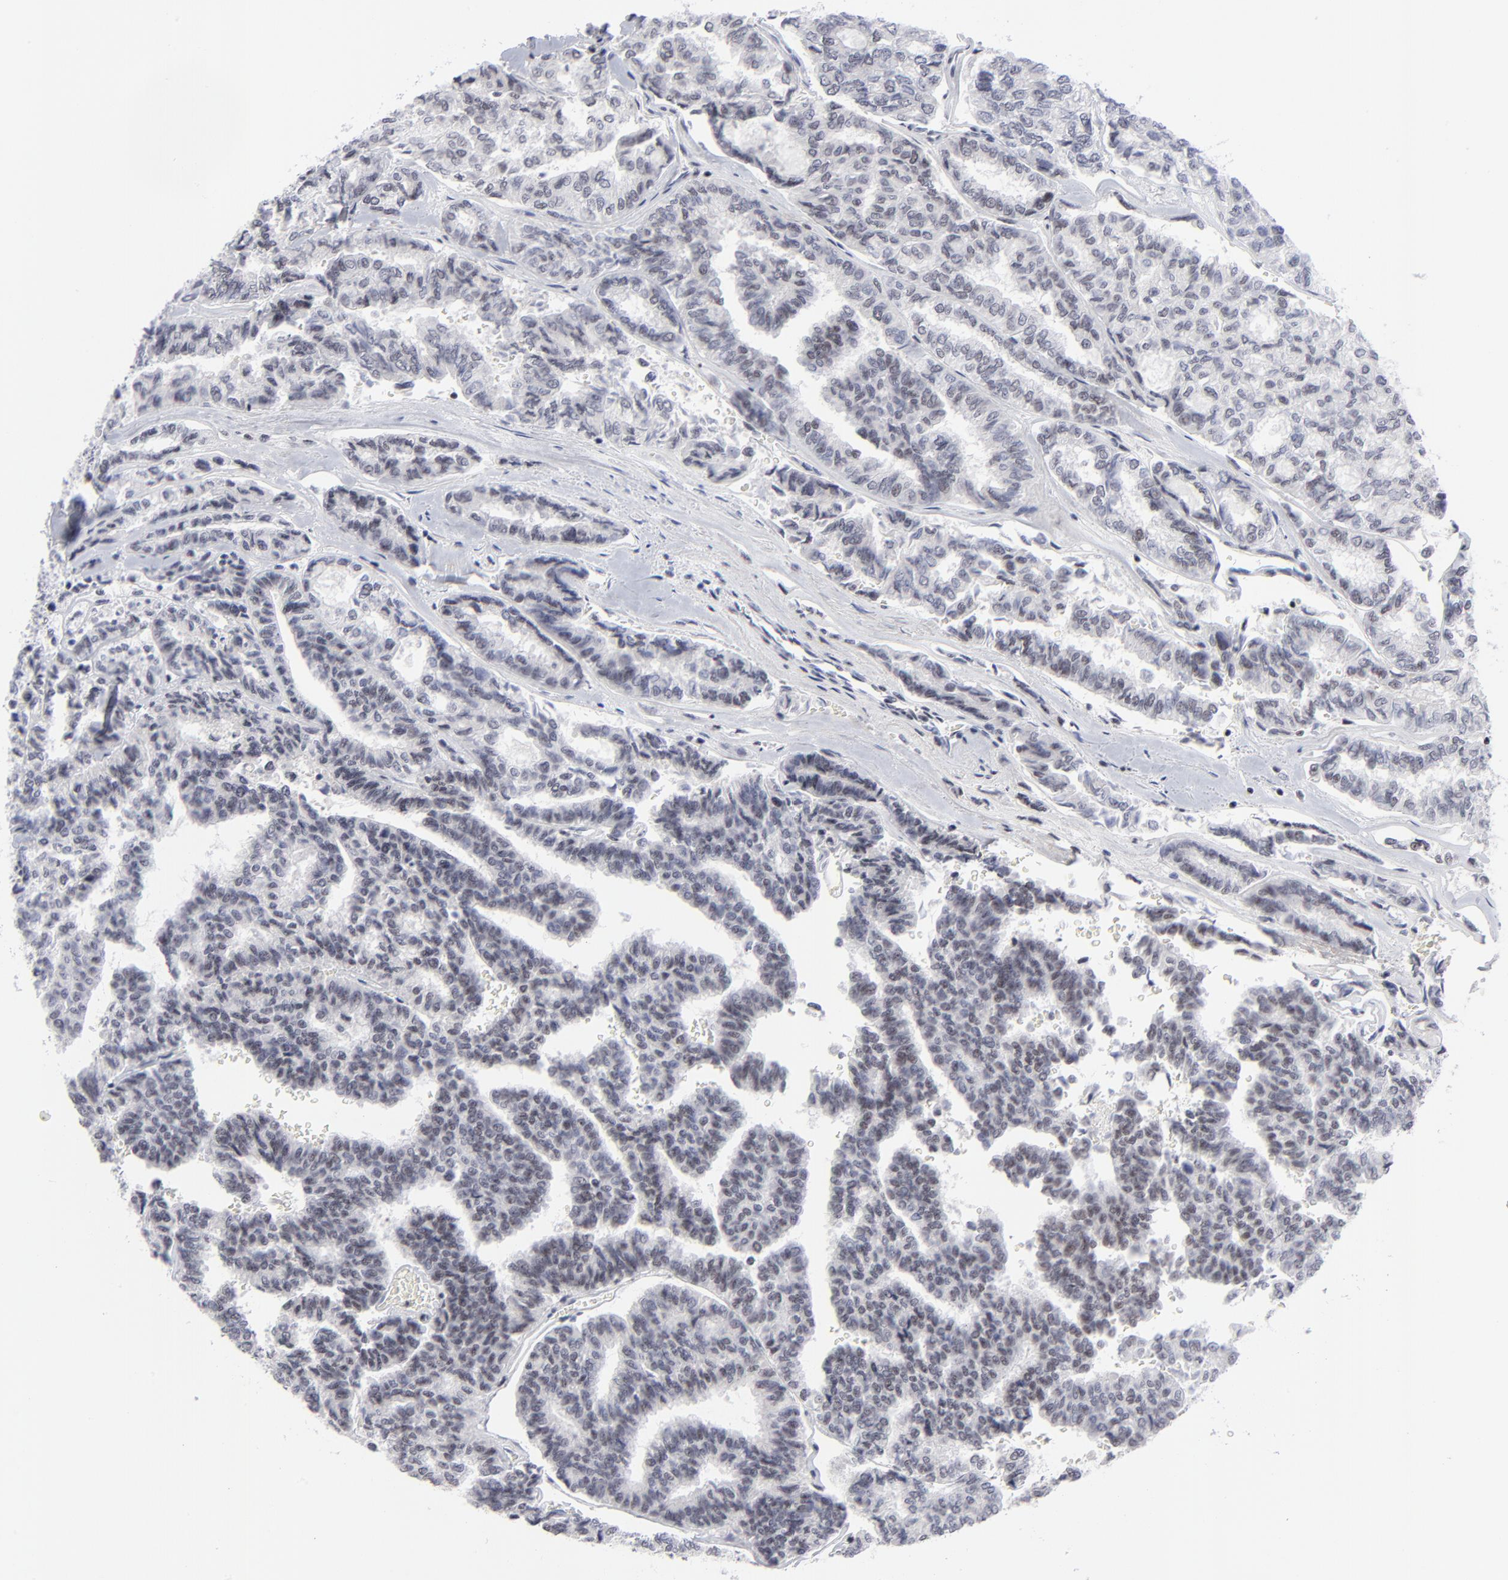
{"staining": {"intensity": "weak", "quantity": "<25%", "location": "nuclear"}, "tissue": "thyroid cancer", "cell_type": "Tumor cells", "image_type": "cancer", "snomed": [{"axis": "morphology", "description": "Papillary adenocarcinoma, NOS"}, {"axis": "topography", "description": "Thyroid gland"}], "caption": "DAB (3,3'-diaminobenzidine) immunohistochemical staining of thyroid cancer displays no significant staining in tumor cells.", "gene": "SP2", "patient": {"sex": "female", "age": 35}}